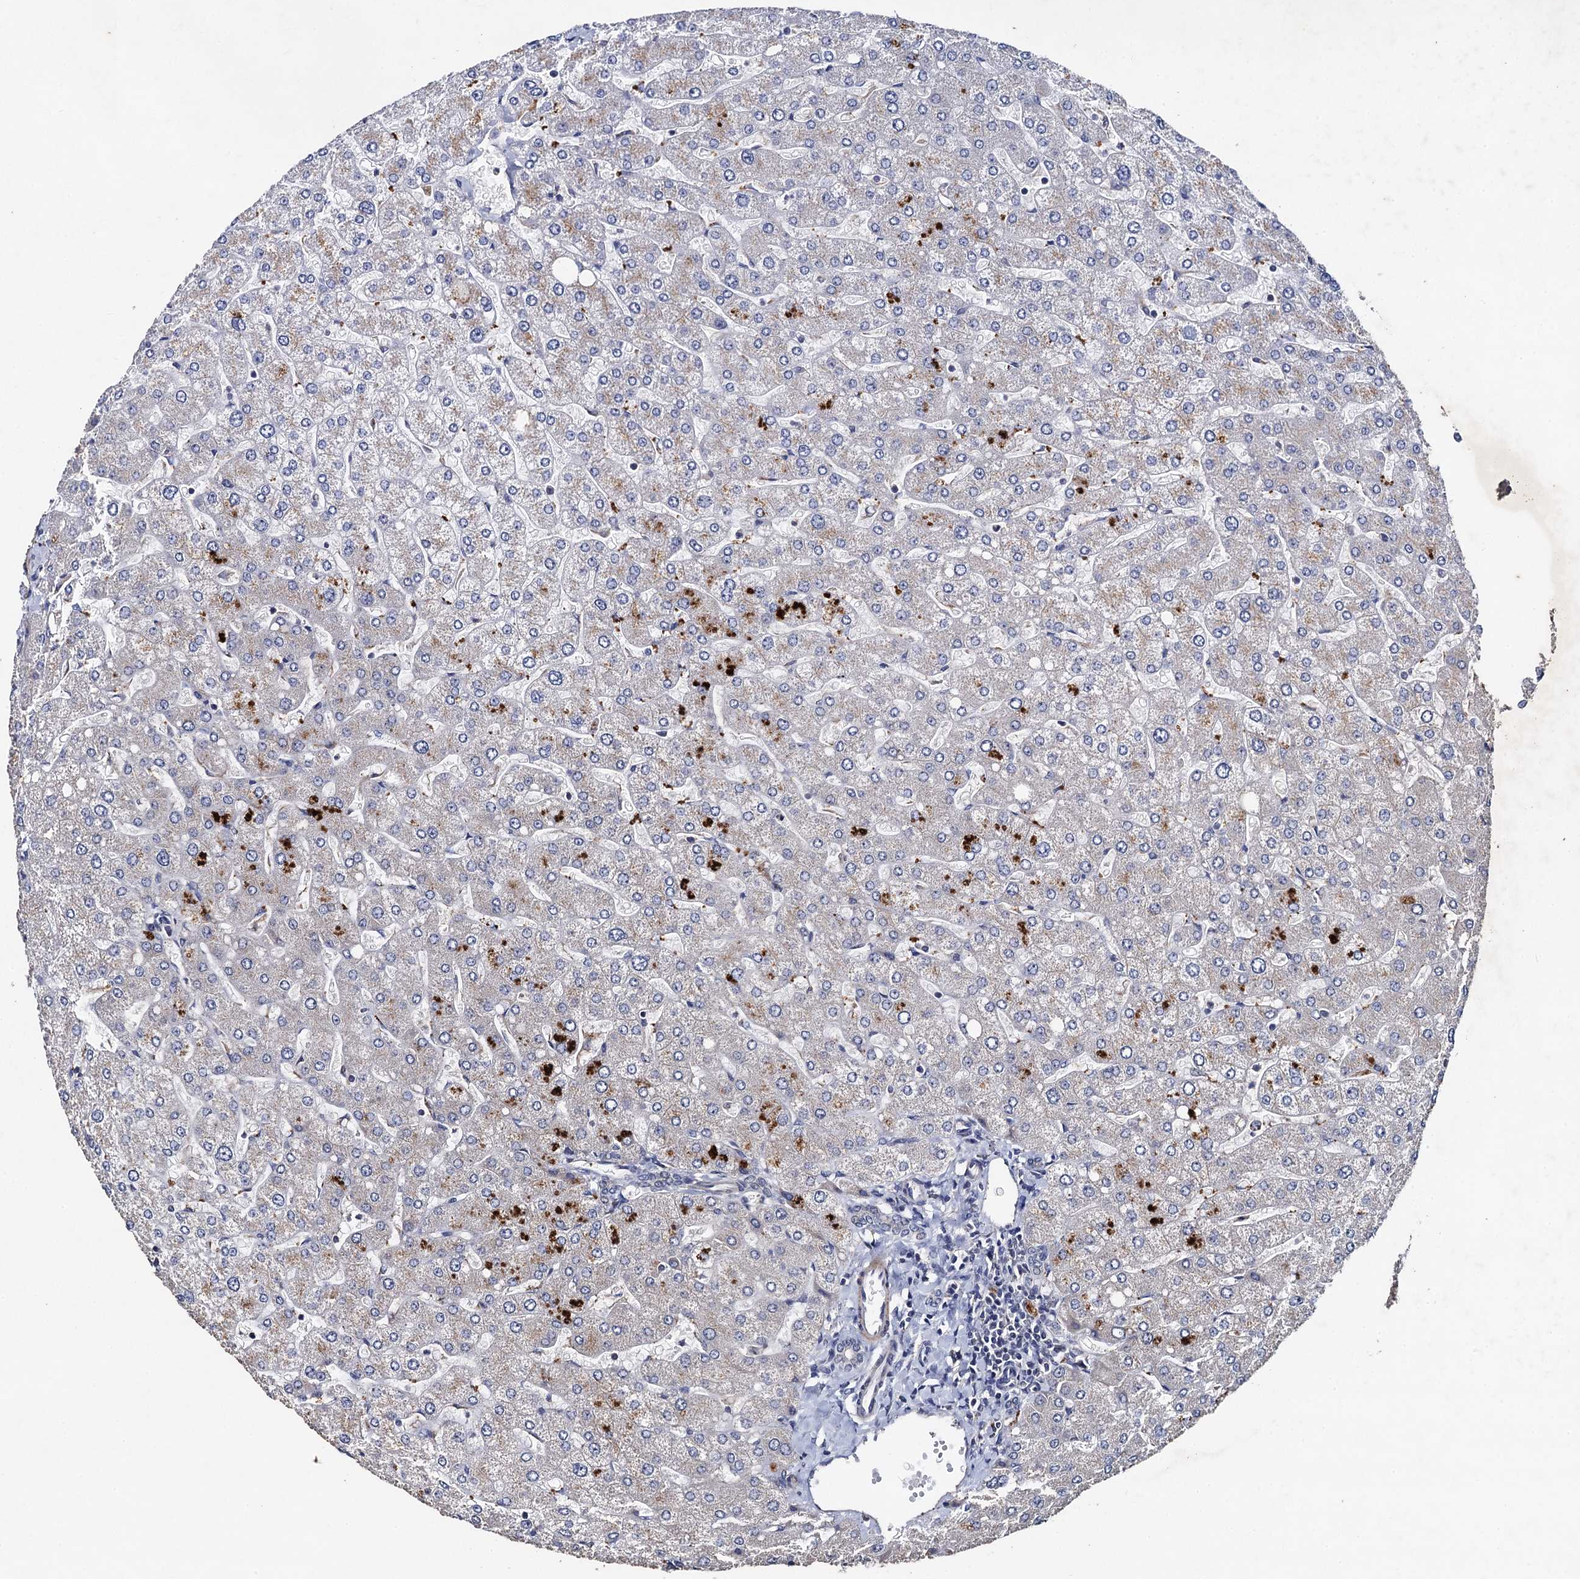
{"staining": {"intensity": "negative", "quantity": "none", "location": "none"}, "tissue": "liver", "cell_type": "Cholangiocytes", "image_type": "normal", "snomed": [{"axis": "morphology", "description": "Normal tissue, NOS"}, {"axis": "topography", "description": "Liver"}], "caption": "Immunohistochemistry histopathology image of normal liver: liver stained with DAB (3,3'-diaminobenzidine) reveals no significant protein staining in cholangiocytes.", "gene": "PPTC7", "patient": {"sex": "male", "age": 55}}